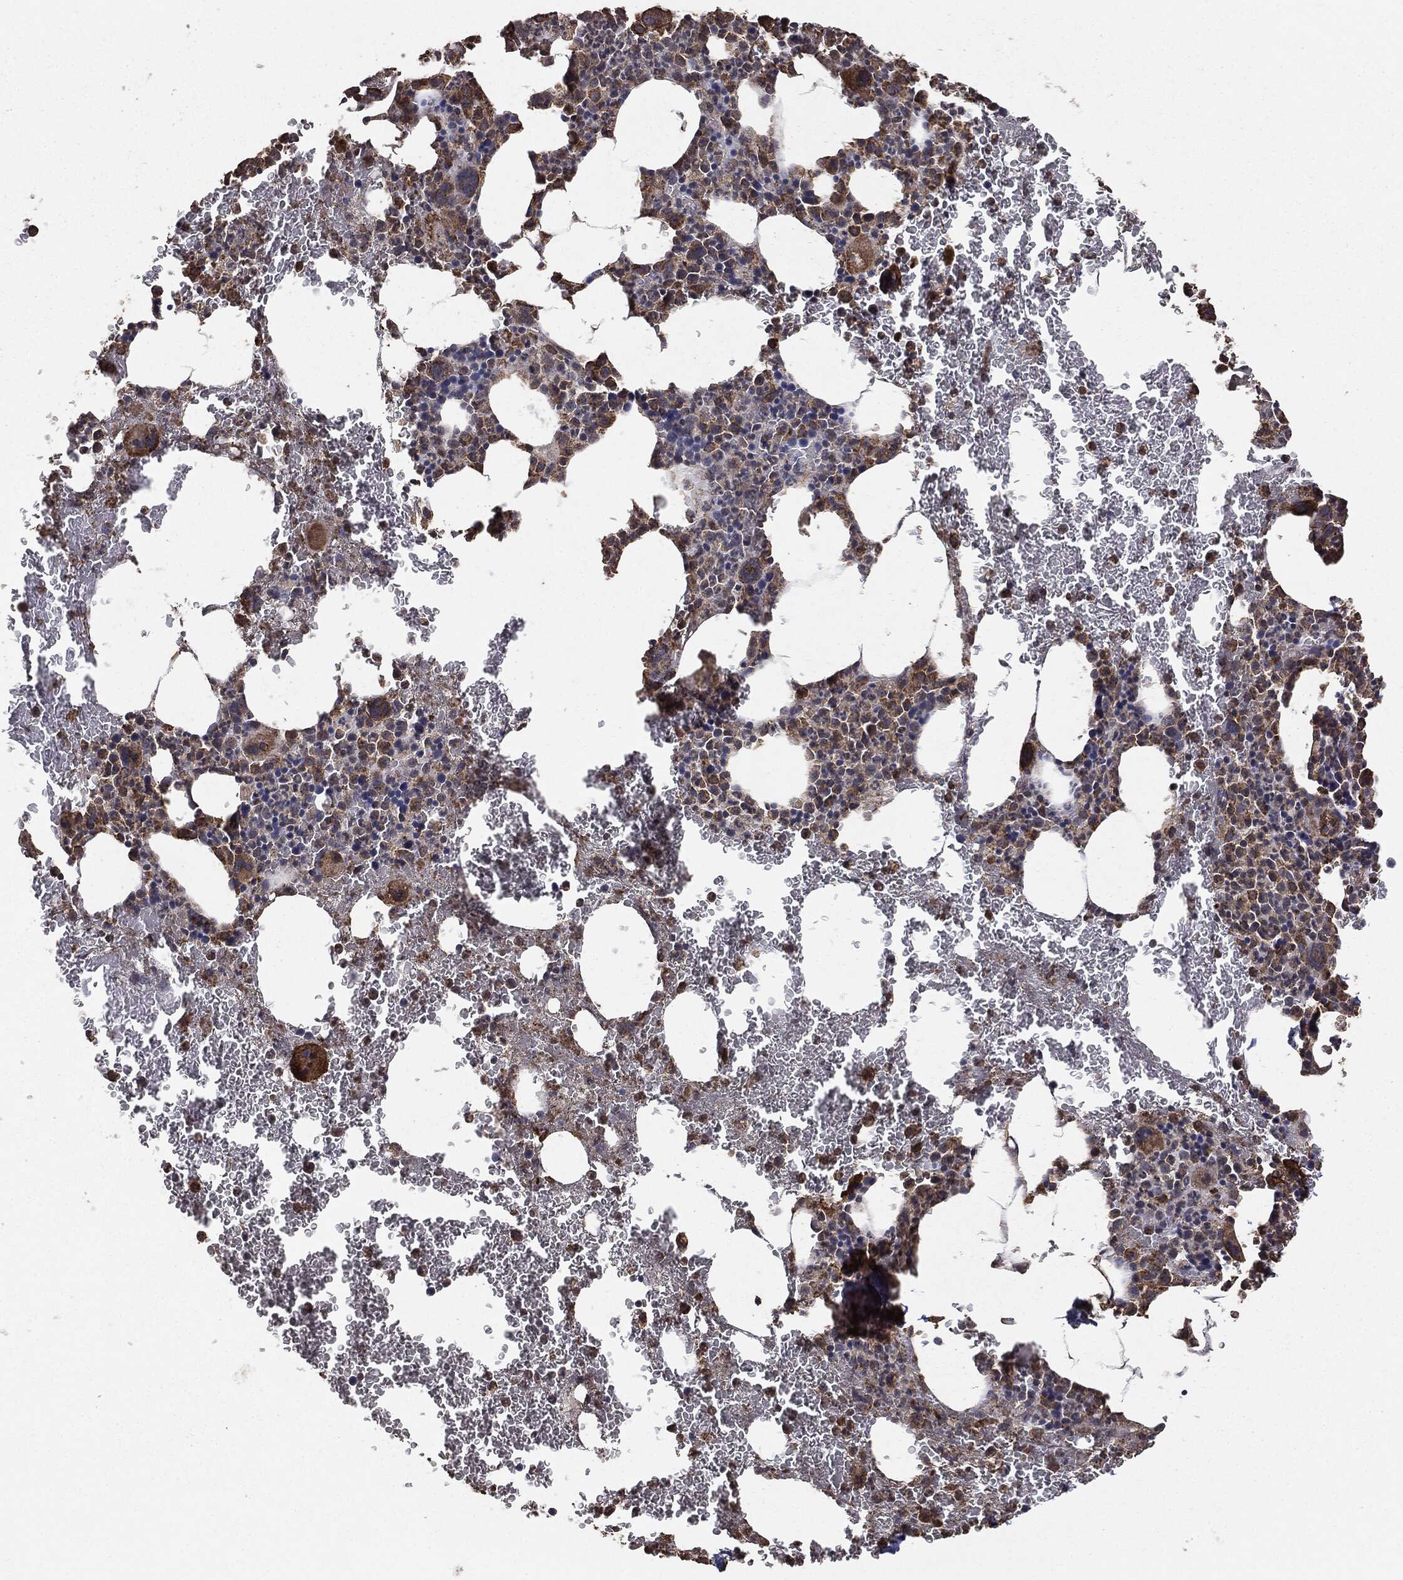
{"staining": {"intensity": "moderate", "quantity": "25%-75%", "location": "cytoplasmic/membranous"}, "tissue": "bone marrow", "cell_type": "Hematopoietic cells", "image_type": "normal", "snomed": [{"axis": "morphology", "description": "Normal tissue, NOS"}, {"axis": "topography", "description": "Bone marrow"}], "caption": "DAB (3,3'-diaminobenzidine) immunohistochemical staining of unremarkable bone marrow demonstrates moderate cytoplasmic/membranous protein expression in approximately 25%-75% of hematopoietic cells.", "gene": "MTOR", "patient": {"sex": "male", "age": 91}}